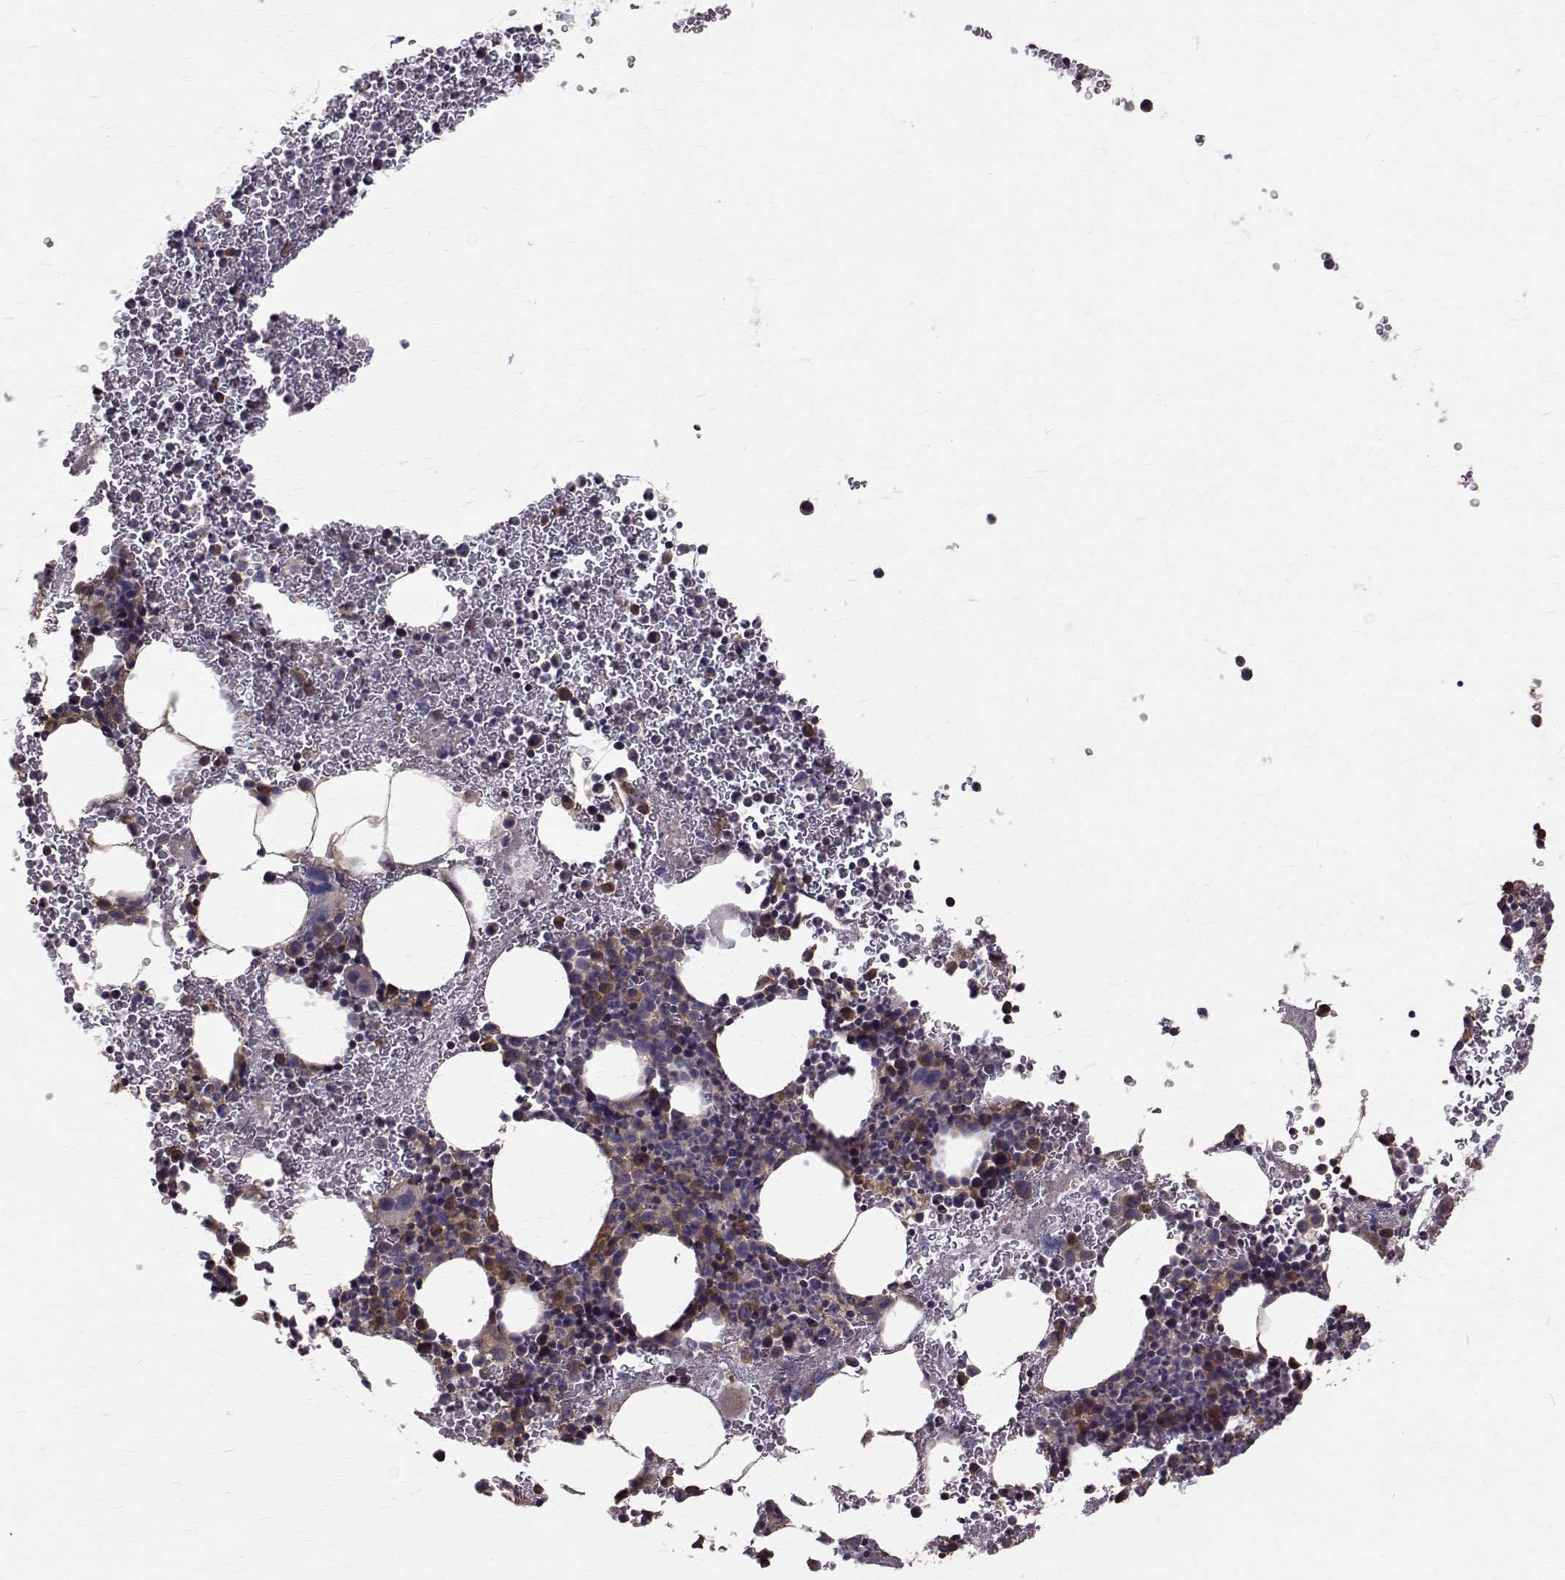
{"staining": {"intensity": "weak", "quantity": "25%-75%", "location": "cytoplasmic/membranous"}, "tissue": "bone marrow", "cell_type": "Hematopoietic cells", "image_type": "normal", "snomed": [{"axis": "morphology", "description": "Normal tissue, NOS"}, {"axis": "topography", "description": "Bone marrow"}], "caption": "Bone marrow stained with DAB (3,3'-diaminobenzidine) immunohistochemistry (IHC) demonstrates low levels of weak cytoplasmic/membranous staining in approximately 25%-75% of hematopoietic cells.", "gene": "FARSB", "patient": {"sex": "female", "age": 56}}